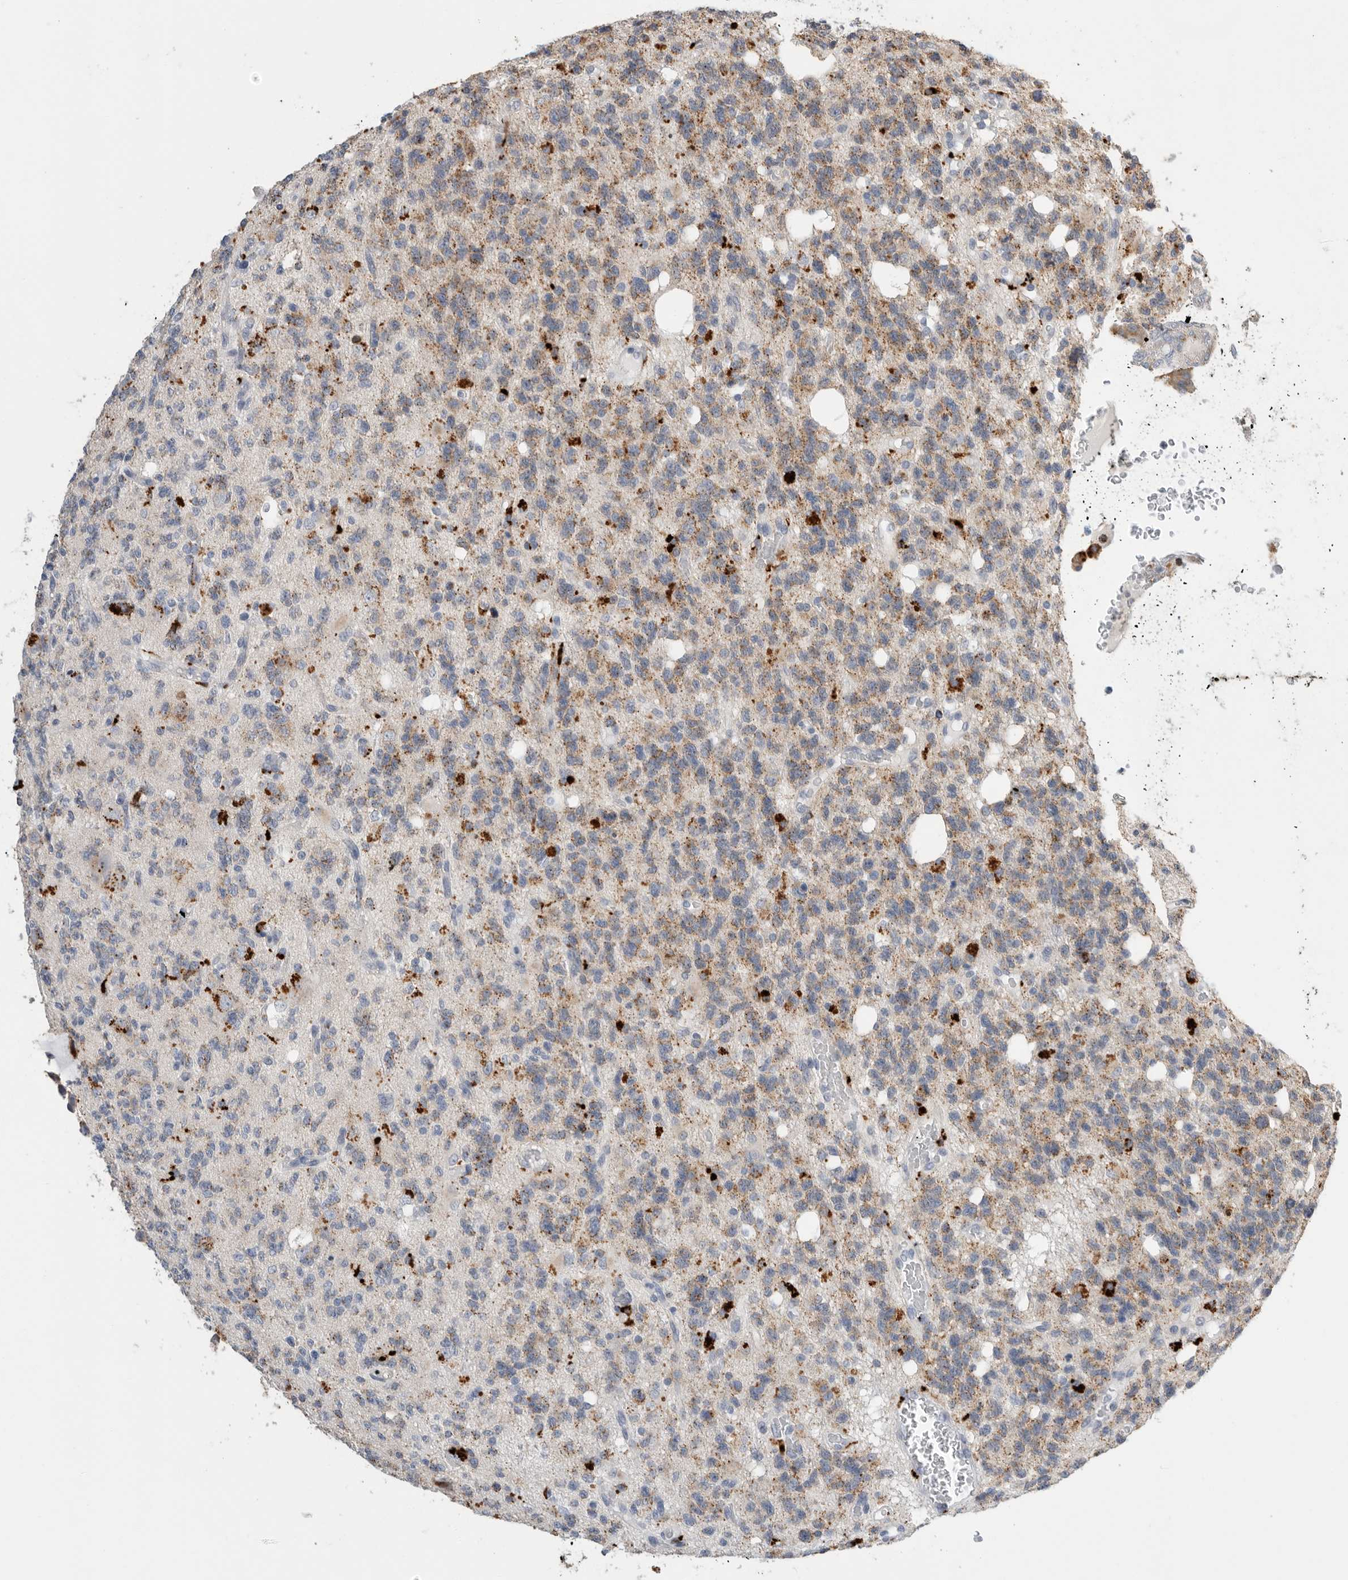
{"staining": {"intensity": "moderate", "quantity": "<25%", "location": "cytoplasmic/membranous,nuclear"}, "tissue": "glioma", "cell_type": "Tumor cells", "image_type": "cancer", "snomed": [{"axis": "morphology", "description": "Glioma, malignant, High grade"}, {"axis": "topography", "description": "Brain"}], "caption": "Immunohistochemistry micrograph of neoplastic tissue: high-grade glioma (malignant) stained using IHC reveals low levels of moderate protein expression localized specifically in the cytoplasmic/membranous and nuclear of tumor cells, appearing as a cytoplasmic/membranous and nuclear brown color.", "gene": "GGH", "patient": {"sex": "female", "age": 62}}